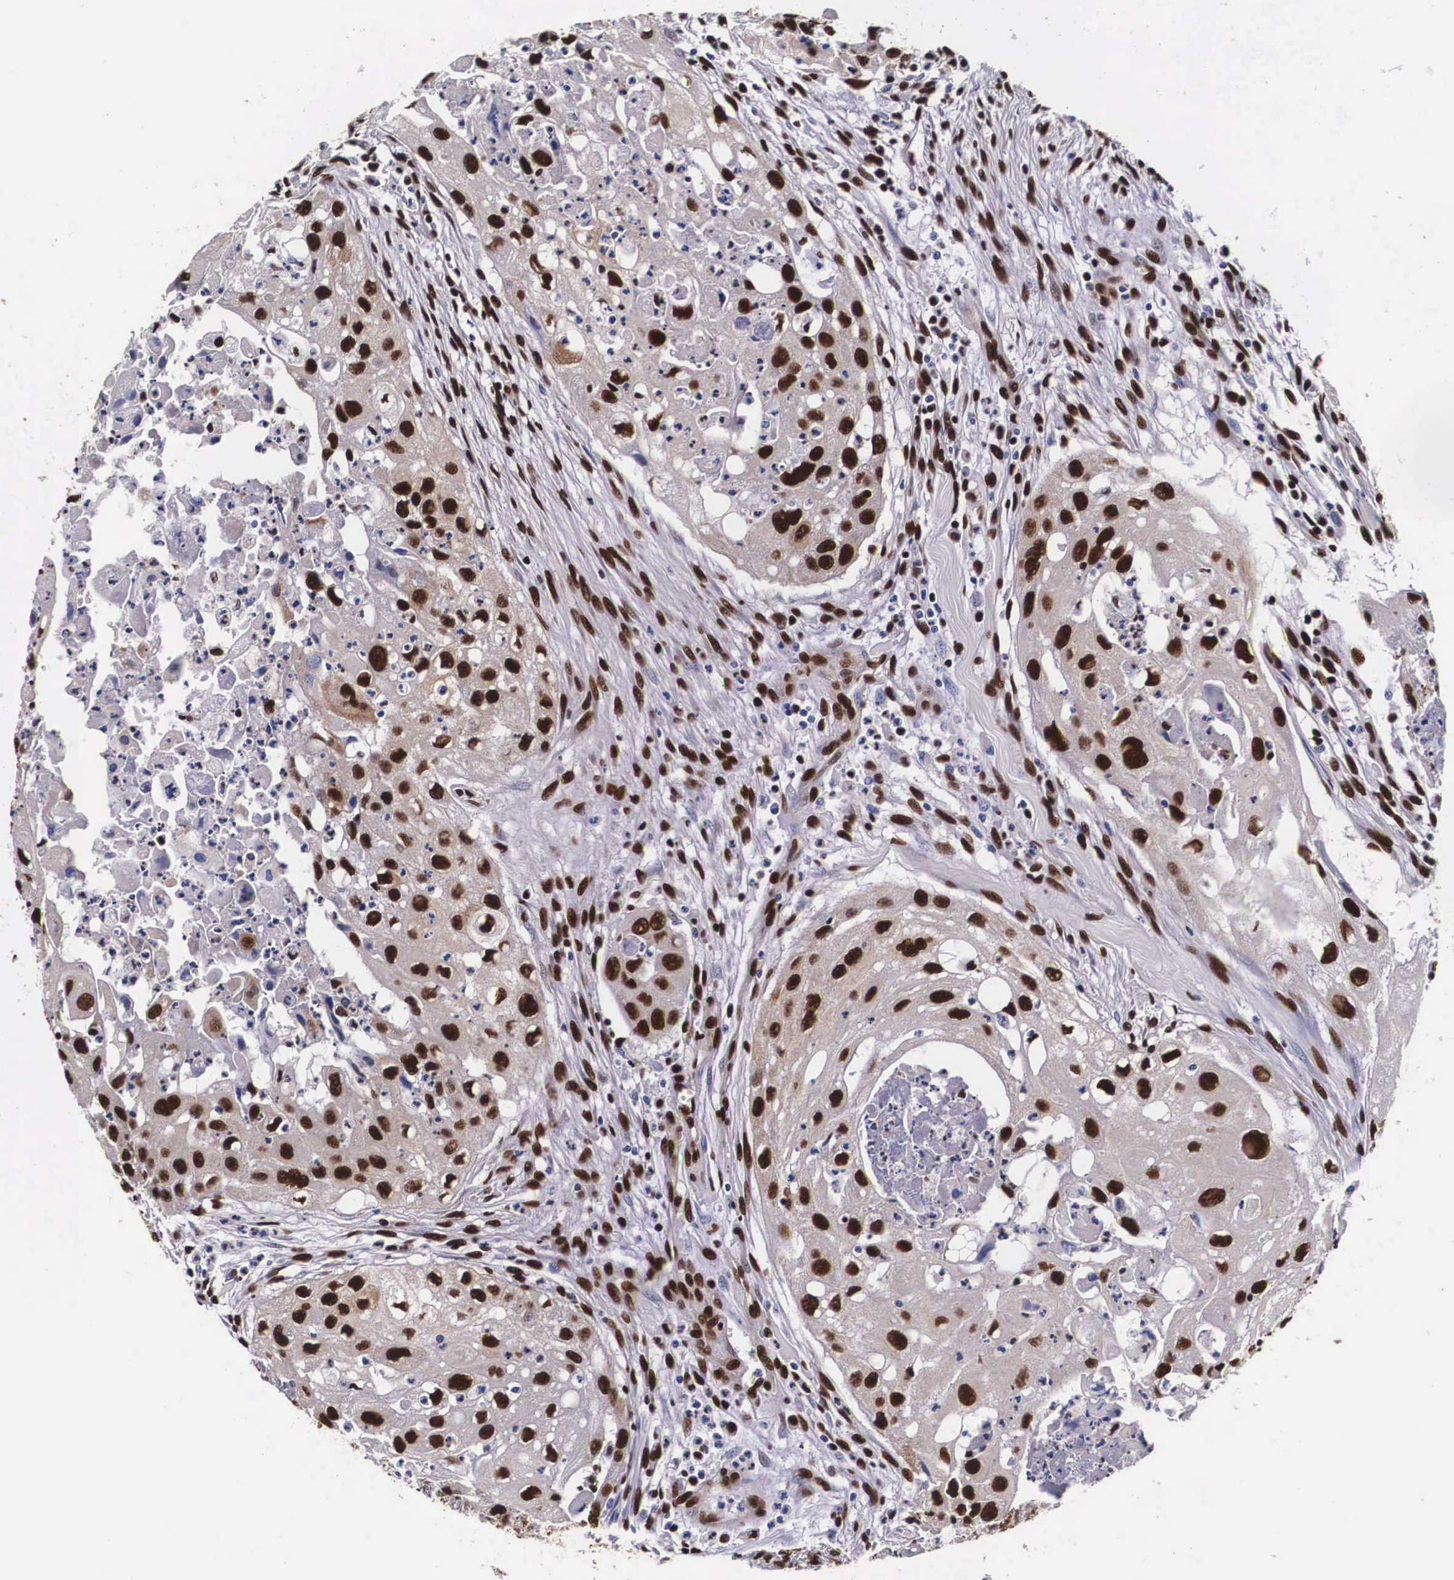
{"staining": {"intensity": "strong", "quantity": ">75%", "location": "nuclear"}, "tissue": "head and neck cancer", "cell_type": "Tumor cells", "image_type": "cancer", "snomed": [{"axis": "morphology", "description": "Squamous cell carcinoma, NOS"}, {"axis": "topography", "description": "Head-Neck"}], "caption": "Head and neck cancer was stained to show a protein in brown. There is high levels of strong nuclear positivity in approximately >75% of tumor cells. Ihc stains the protein in brown and the nuclei are stained blue.", "gene": "PABPN1", "patient": {"sex": "male", "age": 64}}